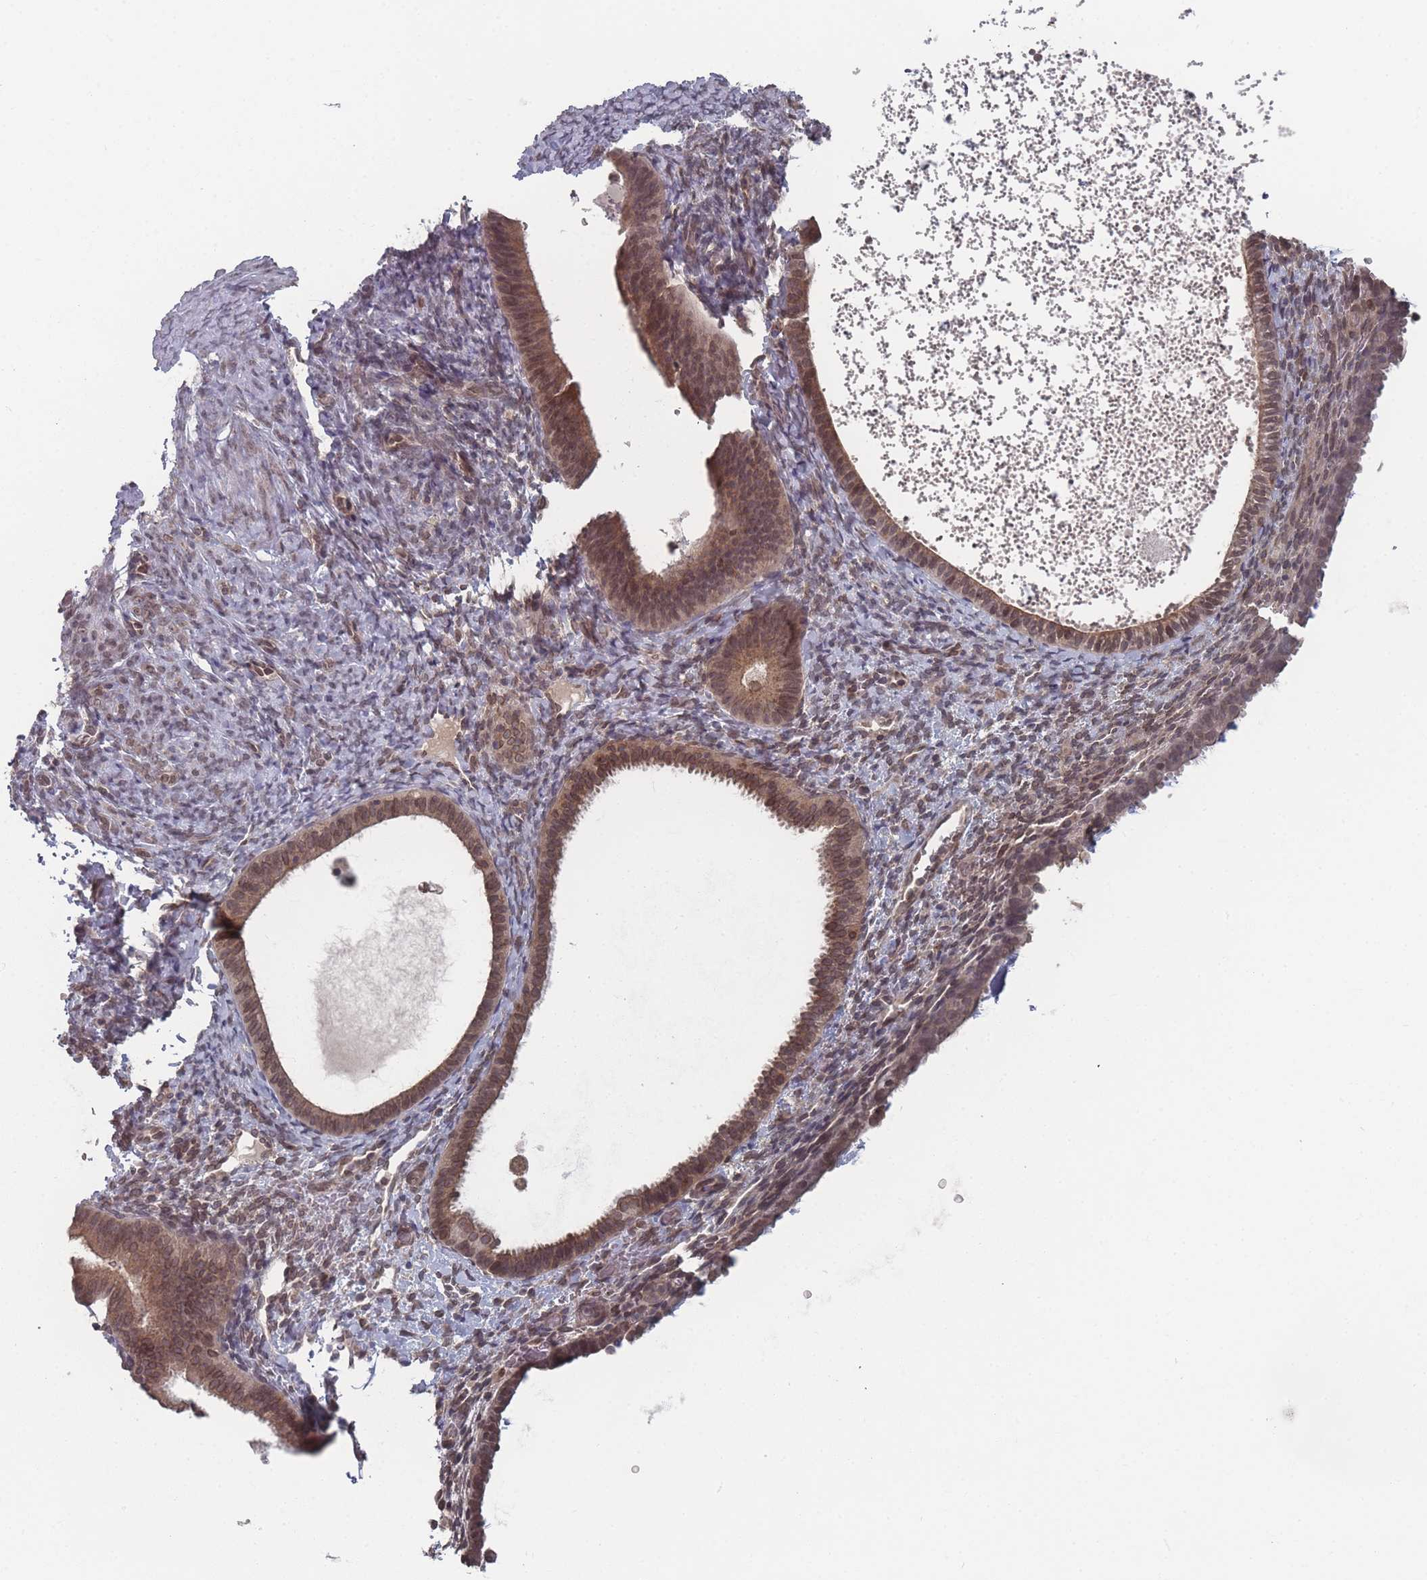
{"staining": {"intensity": "weak", "quantity": "<25%", "location": "nuclear"}, "tissue": "endometrium", "cell_type": "Cells in endometrial stroma", "image_type": "normal", "snomed": [{"axis": "morphology", "description": "Normal tissue, NOS"}, {"axis": "topography", "description": "Endometrium"}], "caption": "DAB (3,3'-diaminobenzidine) immunohistochemical staining of benign human endometrium shows no significant staining in cells in endometrial stroma. (Stains: DAB immunohistochemistry (IHC) with hematoxylin counter stain, Microscopy: brightfield microscopy at high magnification).", "gene": "TBC1D25", "patient": {"sex": "female", "age": 65}}